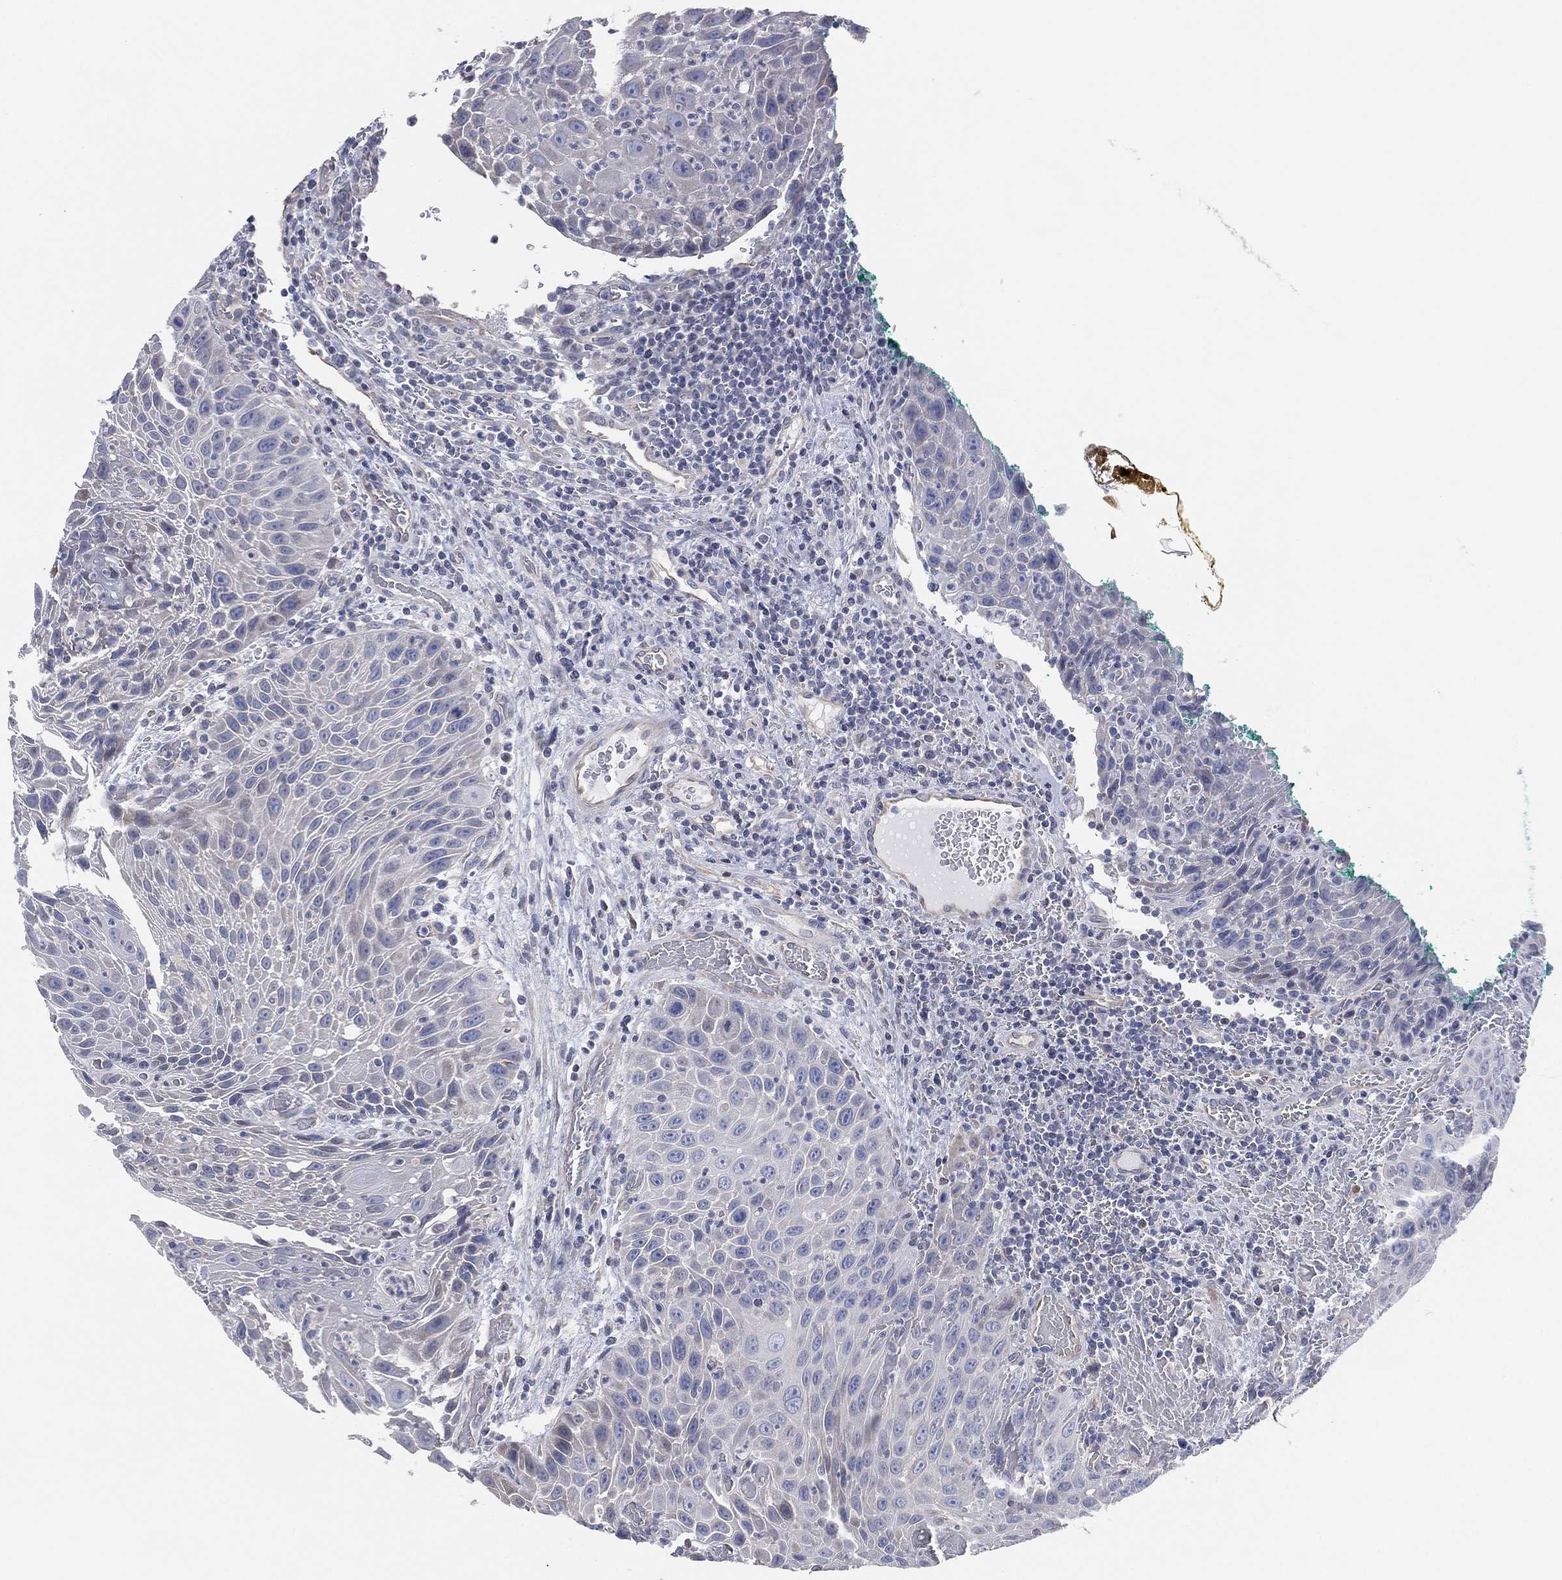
{"staining": {"intensity": "negative", "quantity": "none", "location": "none"}, "tissue": "head and neck cancer", "cell_type": "Tumor cells", "image_type": "cancer", "snomed": [{"axis": "morphology", "description": "Squamous cell carcinoma, NOS"}, {"axis": "topography", "description": "Head-Neck"}], "caption": "Tumor cells are negative for protein expression in human head and neck cancer.", "gene": "CFTR", "patient": {"sex": "male", "age": 69}}